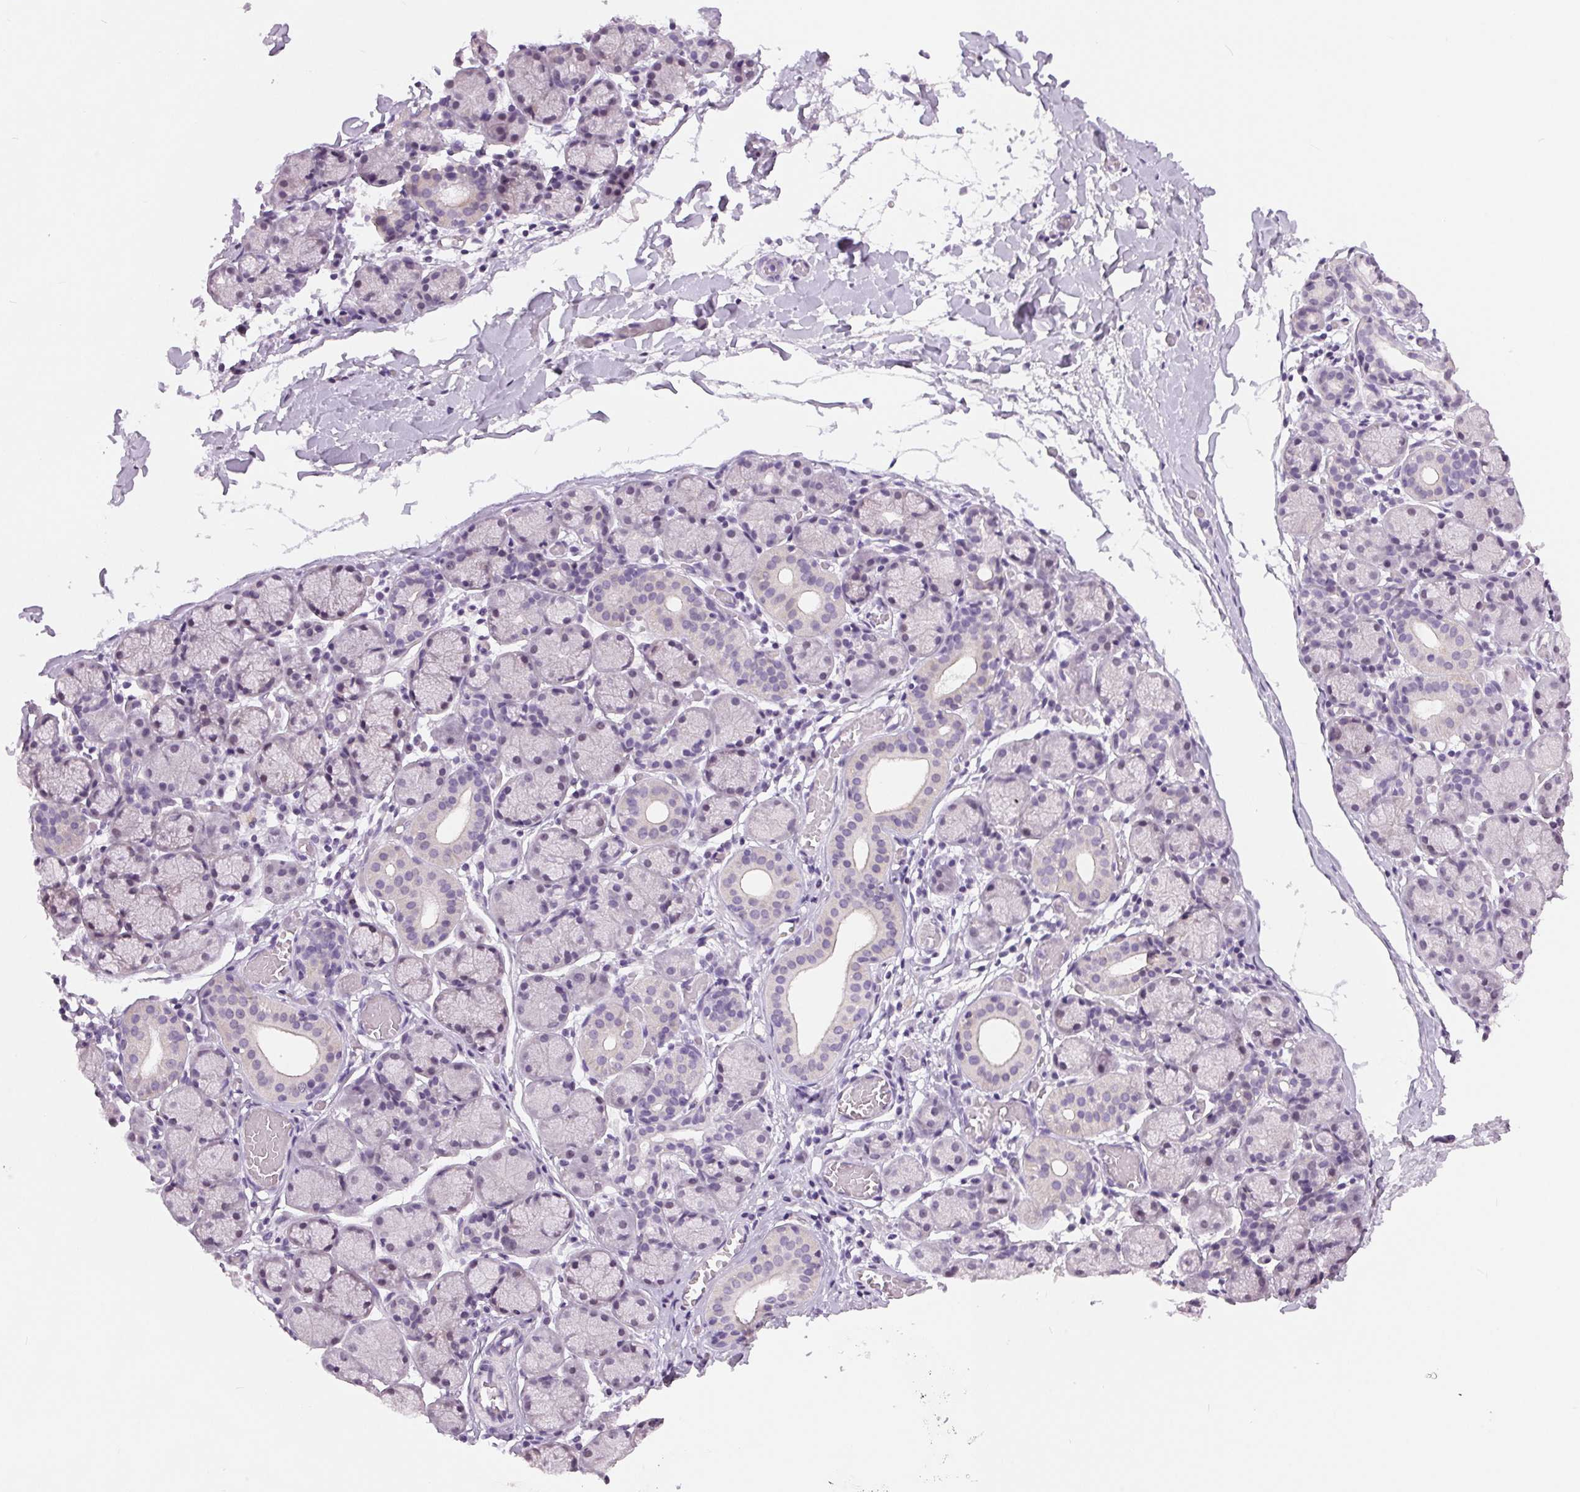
{"staining": {"intensity": "negative", "quantity": "none", "location": "none"}, "tissue": "salivary gland", "cell_type": "Glandular cells", "image_type": "normal", "snomed": [{"axis": "morphology", "description": "Normal tissue, NOS"}, {"axis": "topography", "description": "Salivary gland"}], "caption": "Salivary gland stained for a protein using IHC shows no positivity glandular cells.", "gene": "MISP", "patient": {"sex": "female", "age": 24}}